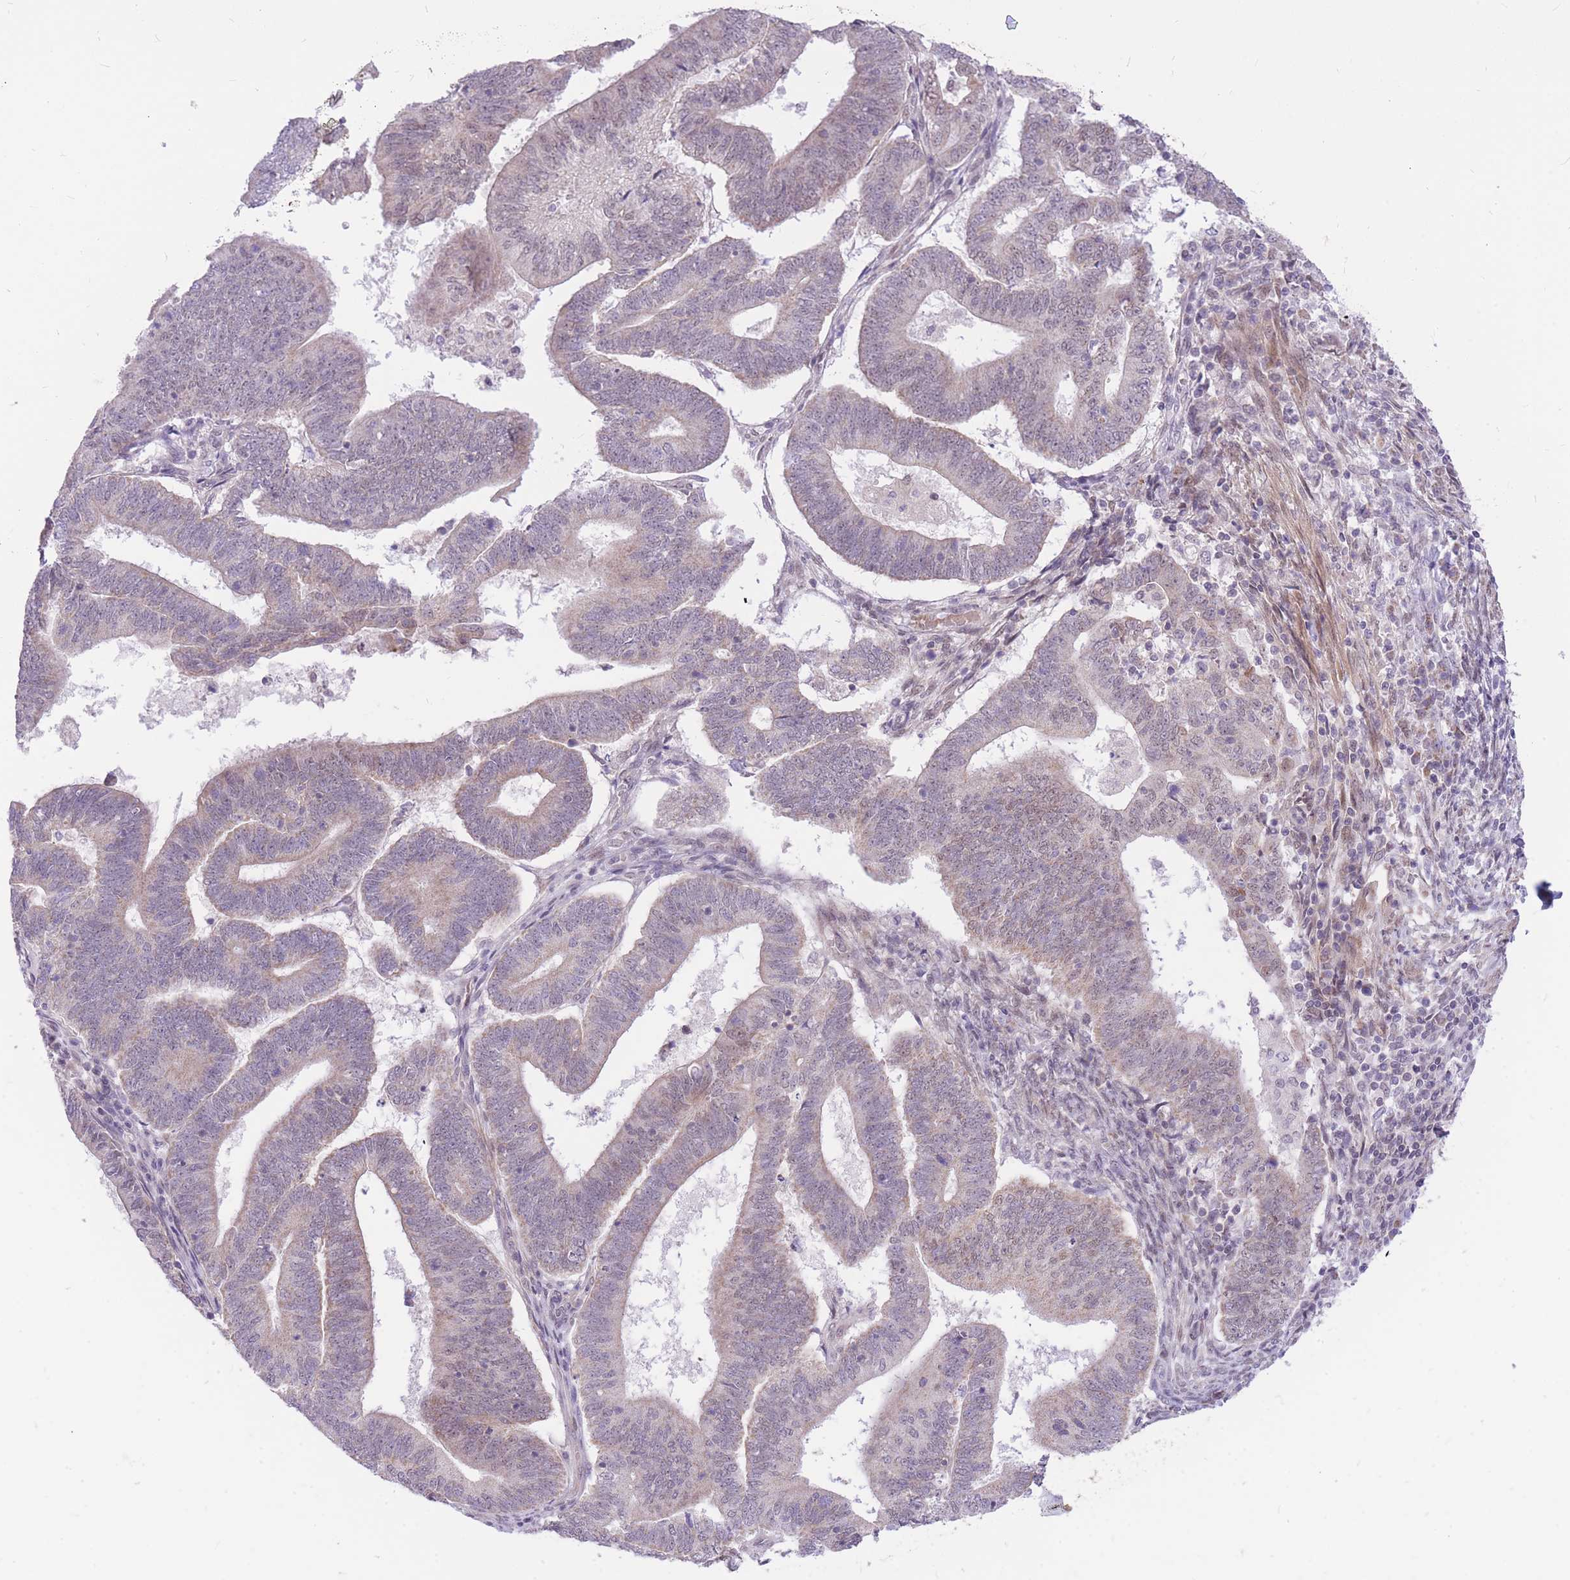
{"staining": {"intensity": "negative", "quantity": "none", "location": "none"}, "tissue": "endometrial cancer", "cell_type": "Tumor cells", "image_type": "cancer", "snomed": [{"axis": "morphology", "description": "Adenocarcinoma, NOS"}, {"axis": "topography", "description": "Endometrium"}], "caption": "An immunohistochemistry (IHC) photomicrograph of endometrial adenocarcinoma is shown. There is no staining in tumor cells of endometrial adenocarcinoma. (Stains: DAB (3,3'-diaminobenzidine) immunohistochemistry (IHC) with hematoxylin counter stain, Microscopy: brightfield microscopy at high magnification).", "gene": "MINDY2", "patient": {"sex": "female", "age": 70}}